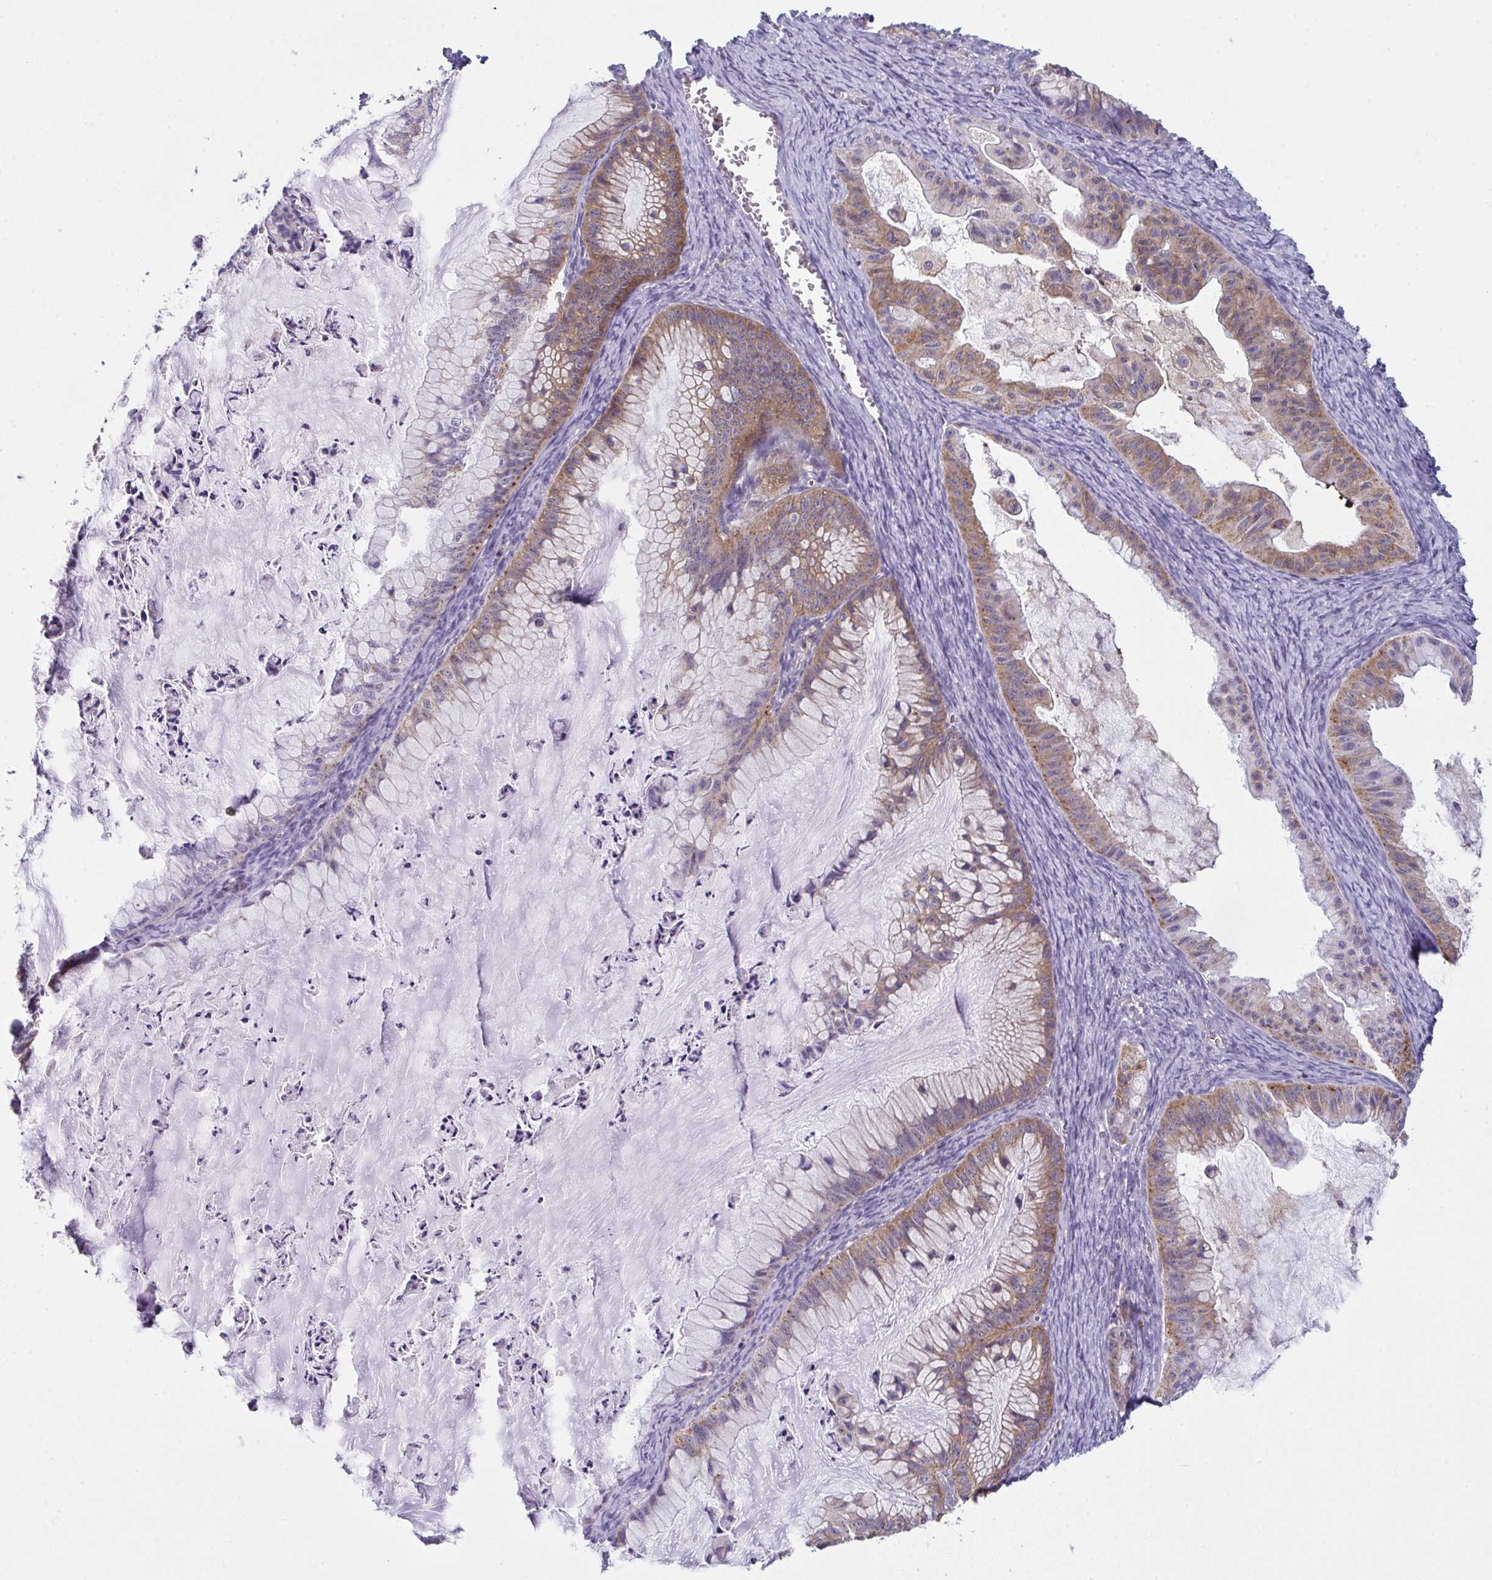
{"staining": {"intensity": "moderate", "quantity": "25%-75%", "location": "cytoplasmic/membranous"}, "tissue": "ovarian cancer", "cell_type": "Tumor cells", "image_type": "cancer", "snomed": [{"axis": "morphology", "description": "Cystadenocarcinoma, mucinous, NOS"}, {"axis": "topography", "description": "Ovary"}], "caption": "Immunohistochemistry image of ovarian cancer (mucinous cystadenocarcinoma) stained for a protein (brown), which shows medium levels of moderate cytoplasmic/membranous staining in about 25%-75% of tumor cells.", "gene": "ALDH16A1", "patient": {"sex": "female", "age": 72}}